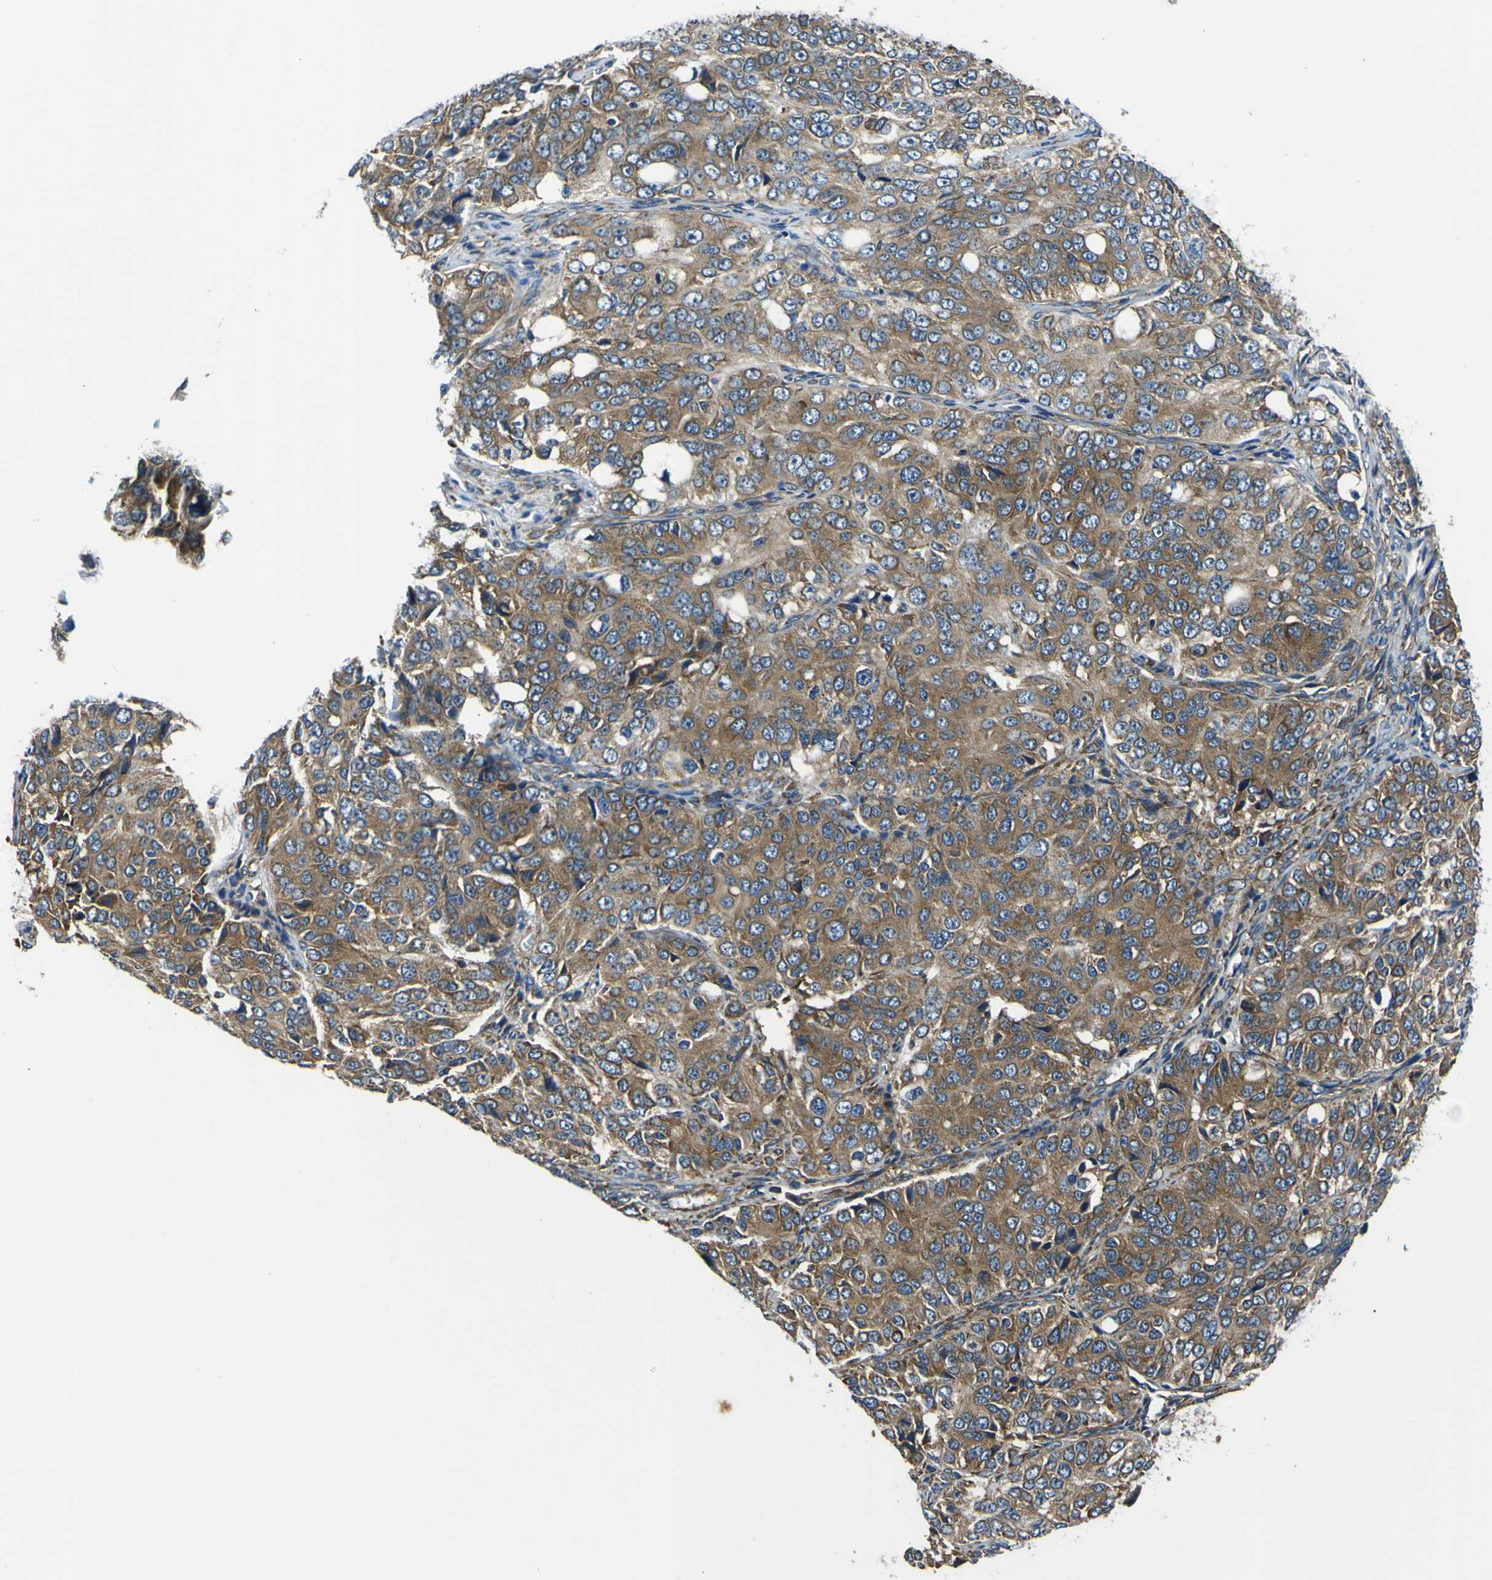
{"staining": {"intensity": "moderate", "quantity": ">75%", "location": "cytoplasmic/membranous"}, "tissue": "ovarian cancer", "cell_type": "Tumor cells", "image_type": "cancer", "snomed": [{"axis": "morphology", "description": "Carcinoma, endometroid"}, {"axis": "topography", "description": "Ovary"}], "caption": "A brown stain shows moderate cytoplasmic/membranous expression of a protein in human endometroid carcinoma (ovarian) tumor cells.", "gene": "RPSA", "patient": {"sex": "female", "age": 51}}